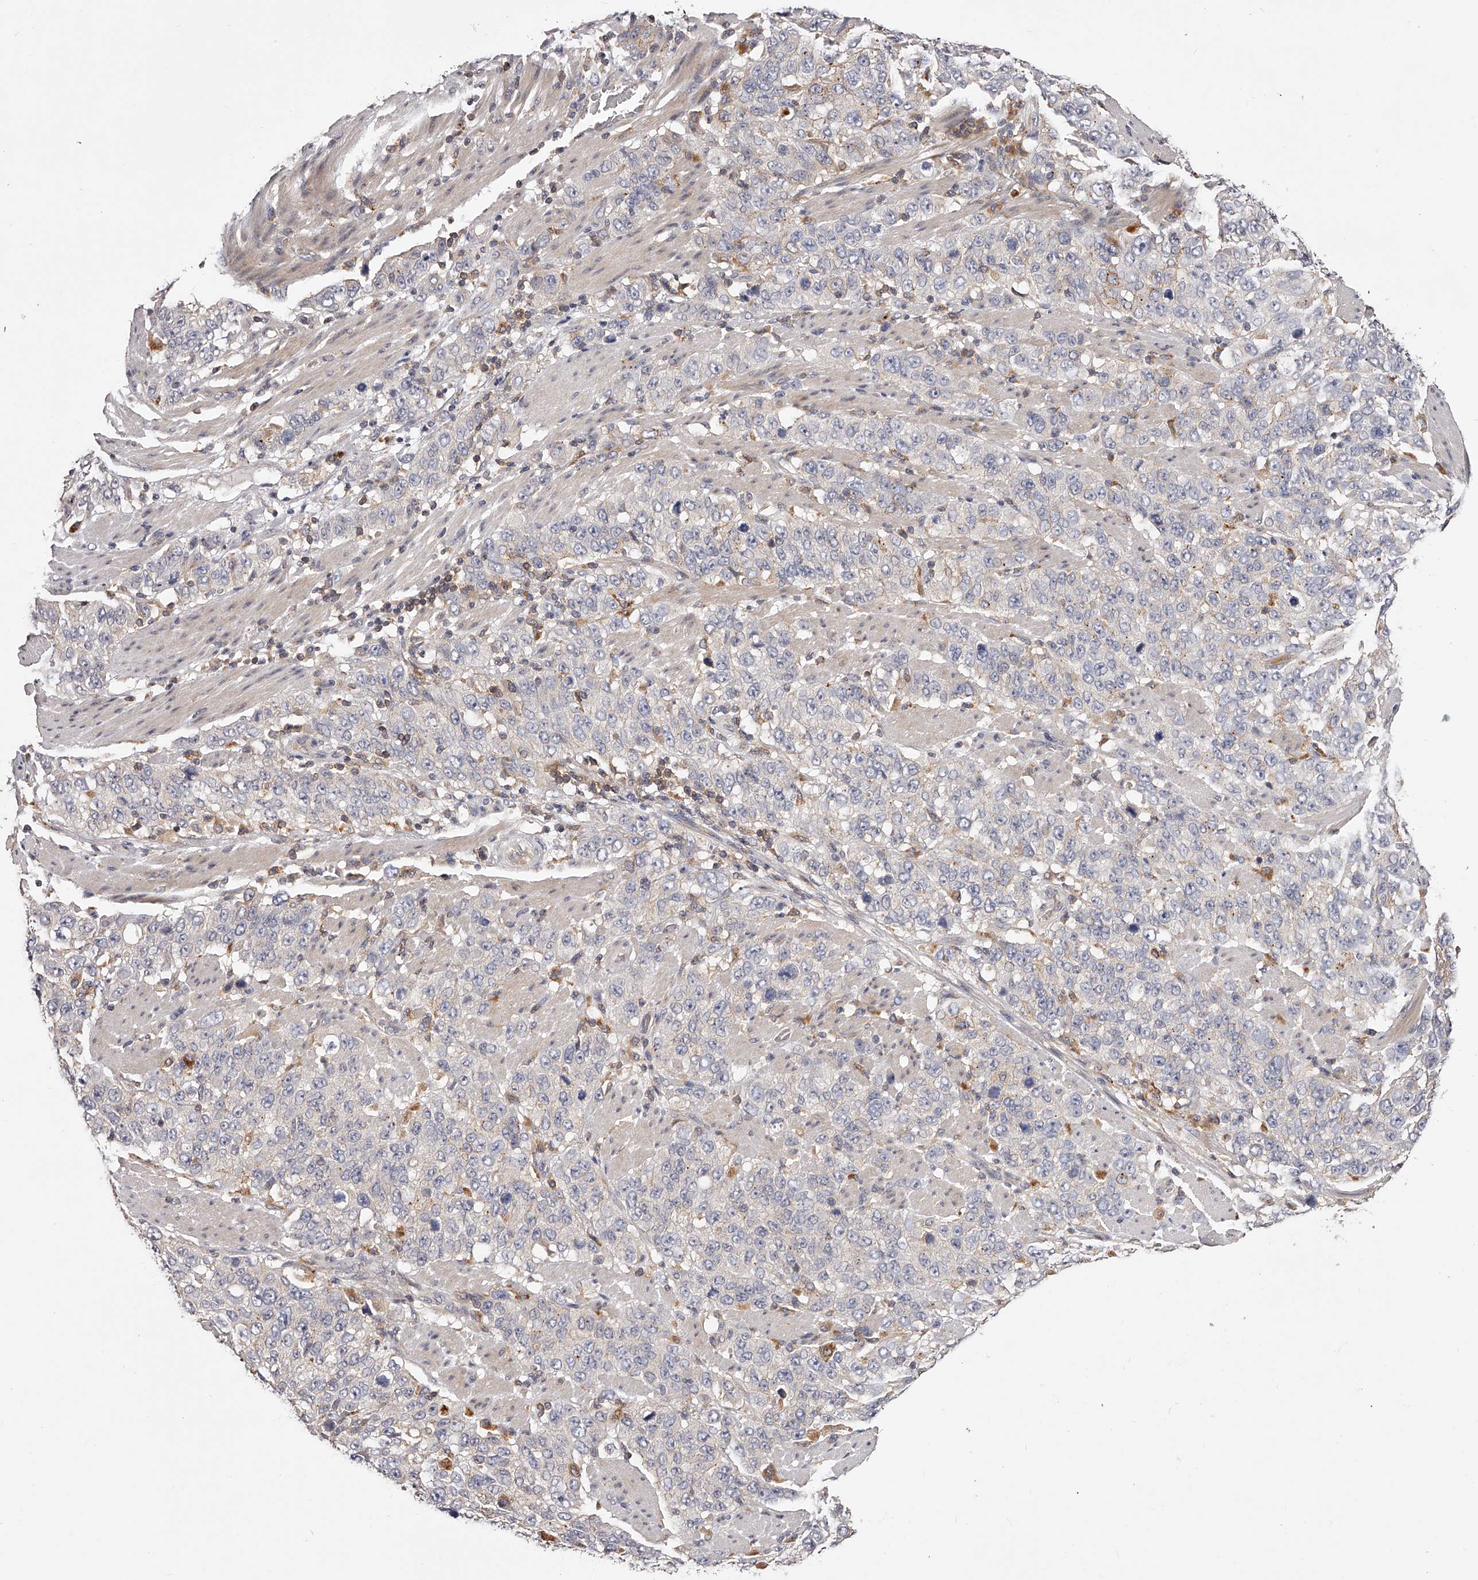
{"staining": {"intensity": "negative", "quantity": "none", "location": "none"}, "tissue": "stomach cancer", "cell_type": "Tumor cells", "image_type": "cancer", "snomed": [{"axis": "morphology", "description": "Adenocarcinoma, NOS"}, {"axis": "topography", "description": "Stomach"}], "caption": "DAB immunohistochemical staining of human stomach cancer (adenocarcinoma) exhibits no significant staining in tumor cells.", "gene": "PHACTR1", "patient": {"sex": "male", "age": 48}}